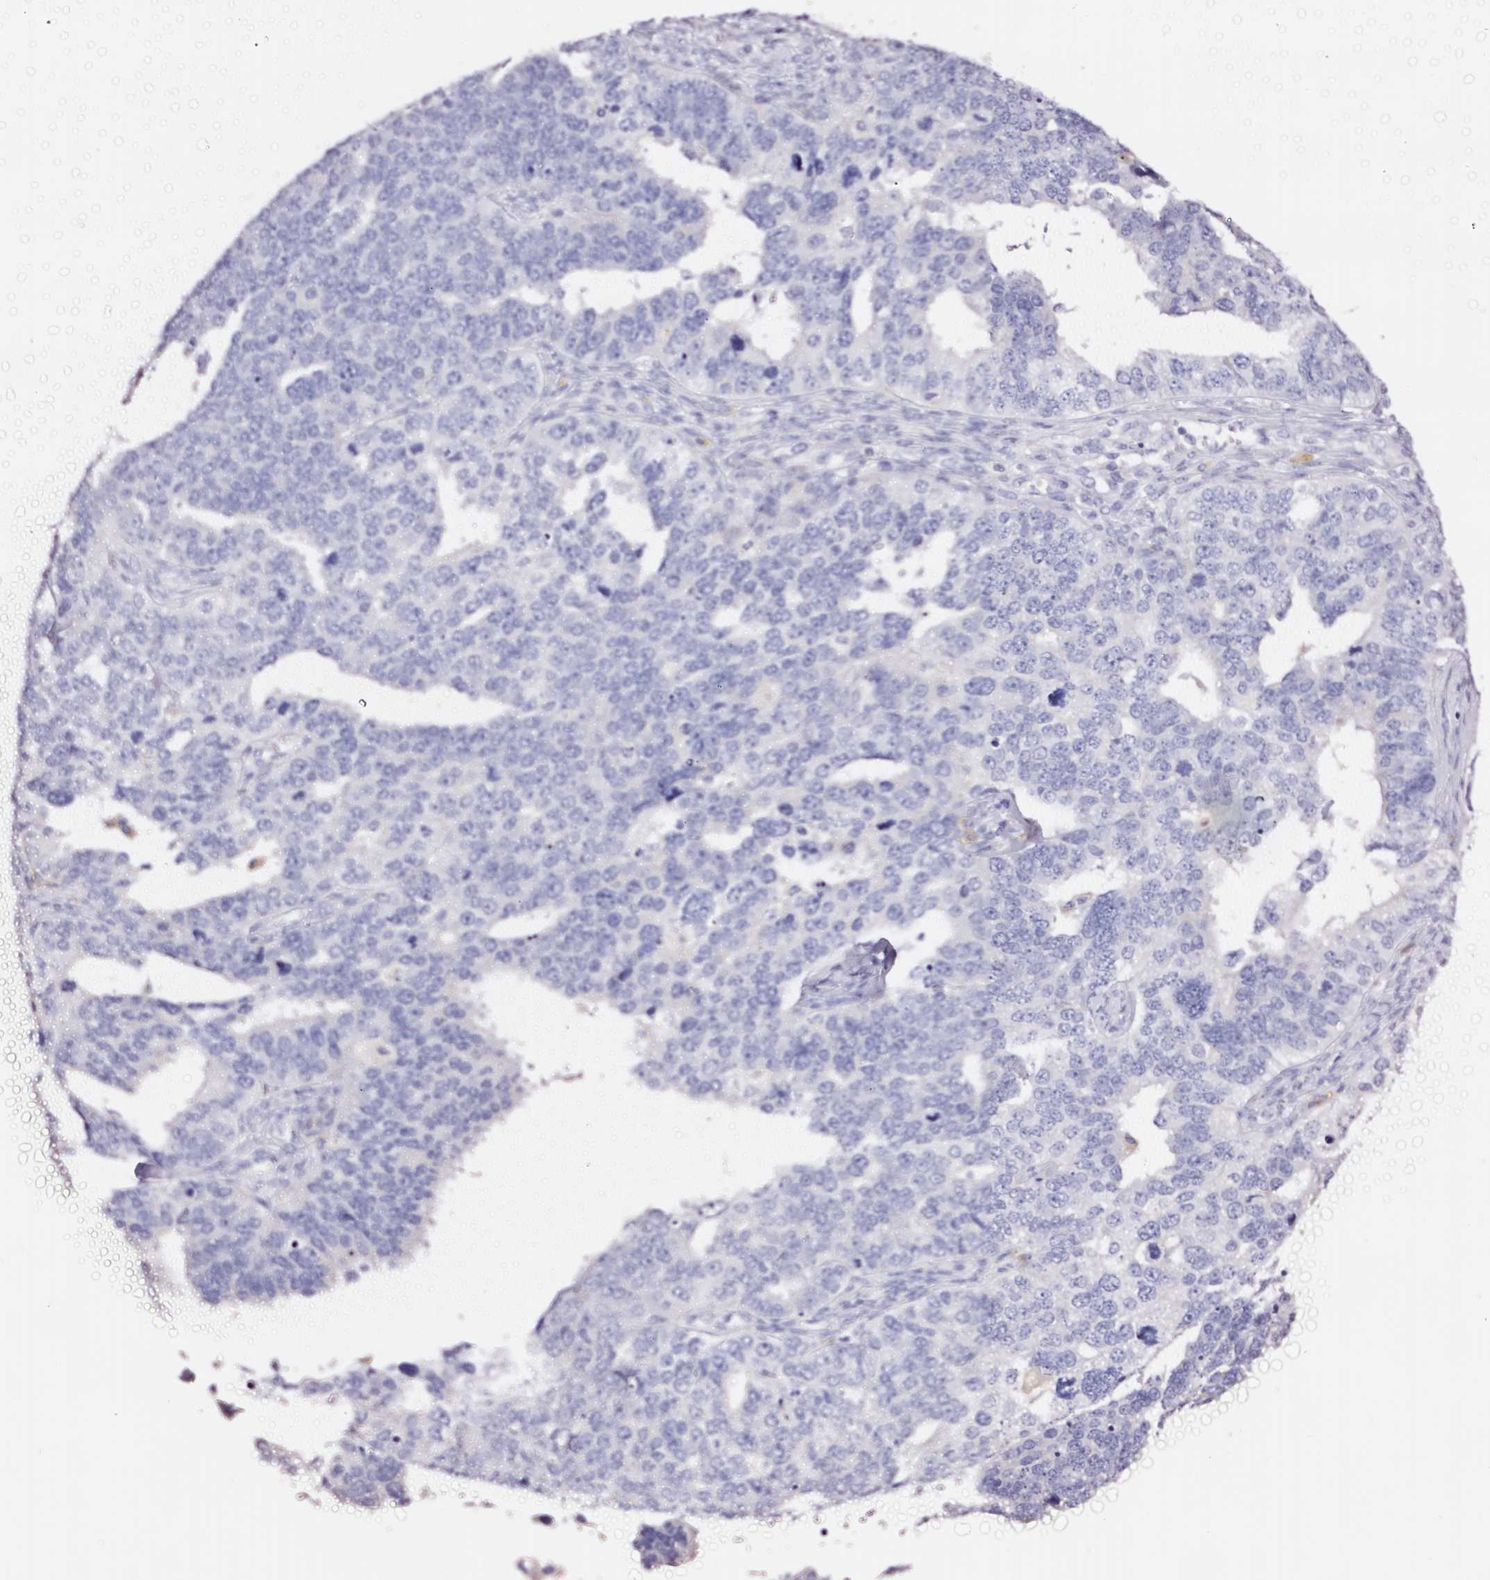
{"staining": {"intensity": "negative", "quantity": "none", "location": "none"}, "tissue": "ovarian cancer", "cell_type": "Tumor cells", "image_type": "cancer", "snomed": [{"axis": "morphology", "description": "Cystadenocarcinoma, serous, NOS"}, {"axis": "topography", "description": "Ovary"}], "caption": "Protein analysis of serous cystadenocarcinoma (ovarian) shows no significant positivity in tumor cells.", "gene": "CYB561A3", "patient": {"sex": "female", "age": 76}}